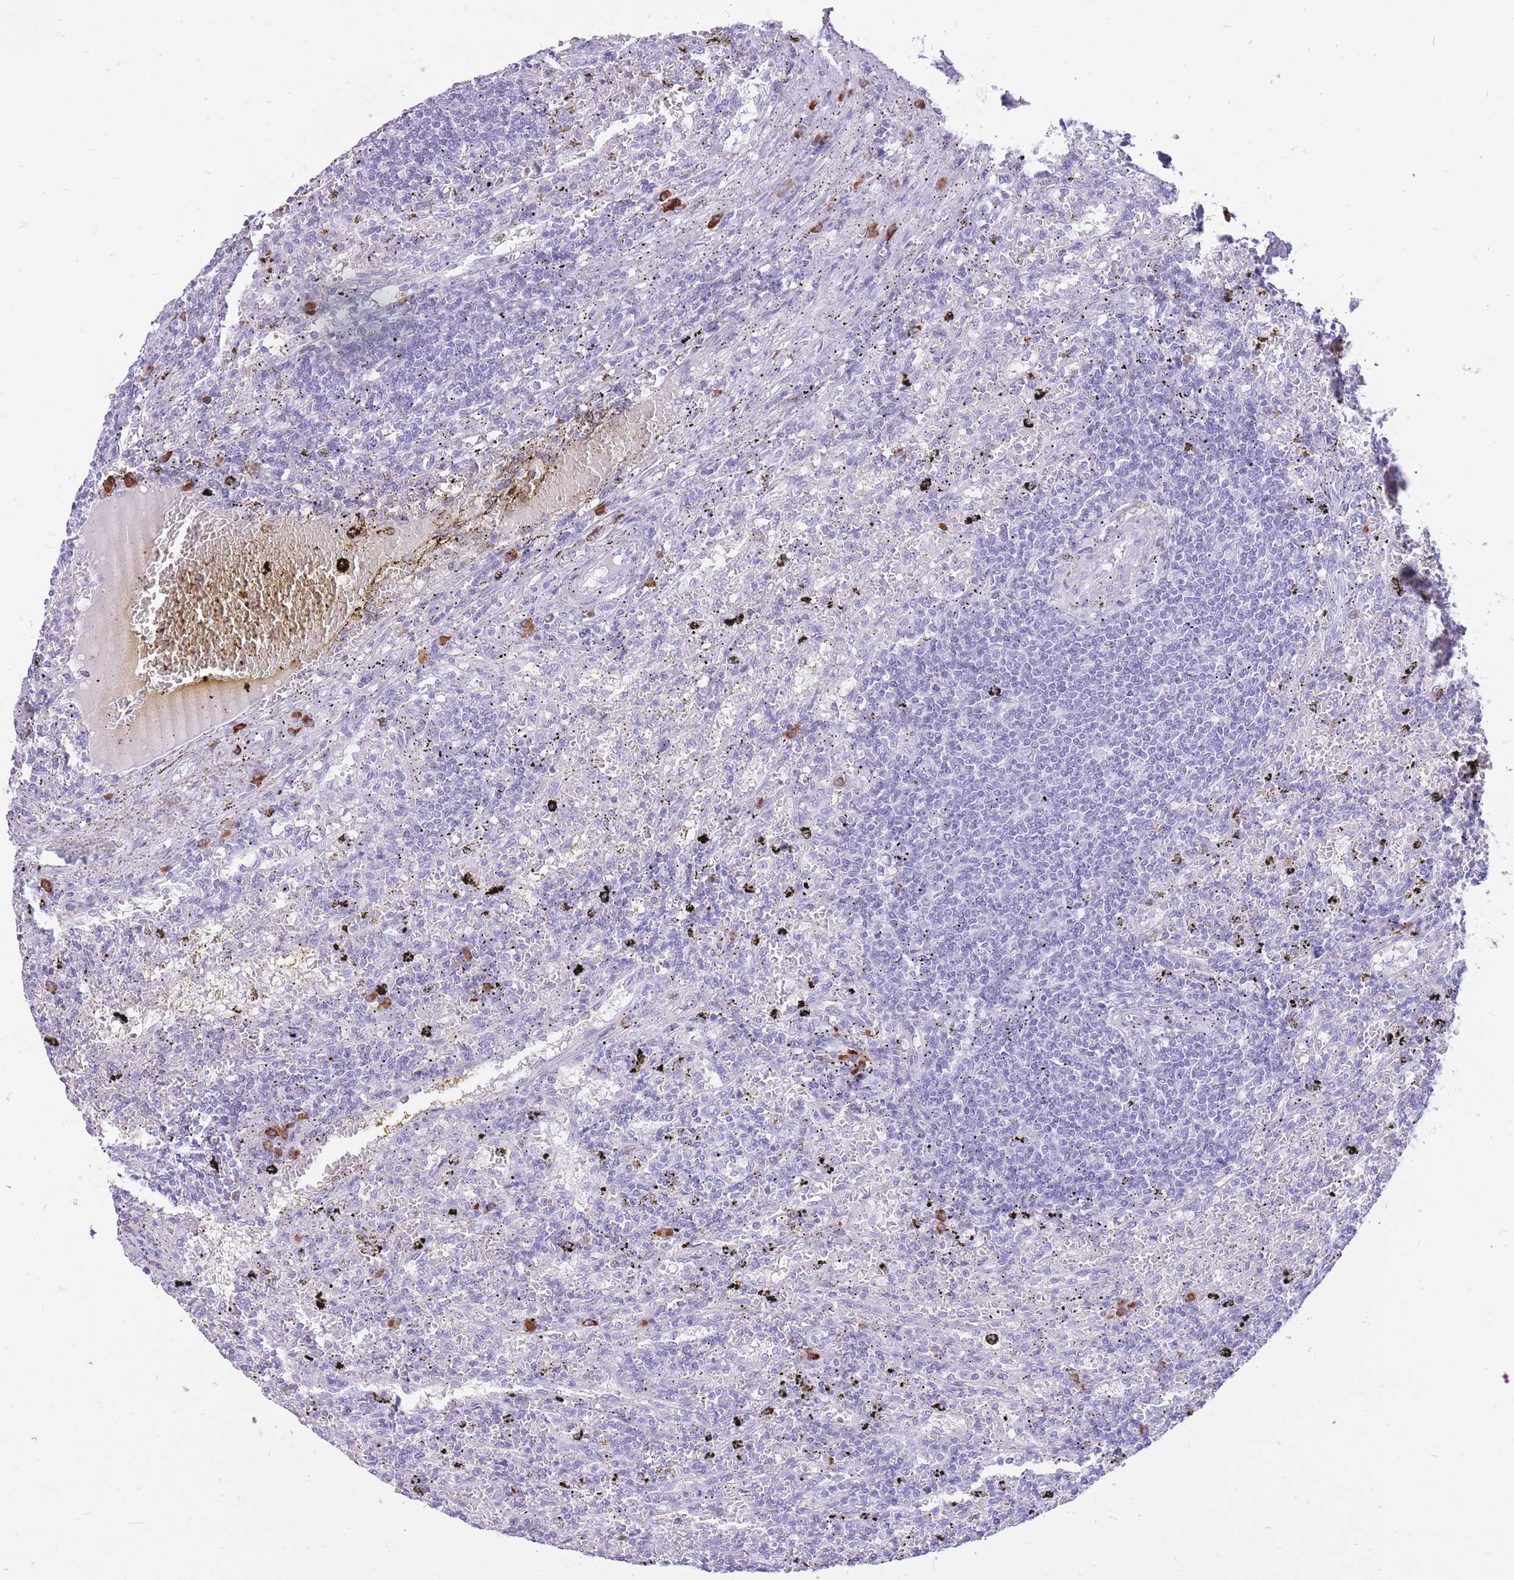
{"staining": {"intensity": "negative", "quantity": "none", "location": "none"}, "tissue": "lymphoma", "cell_type": "Tumor cells", "image_type": "cancer", "snomed": [{"axis": "morphology", "description": "Malignant lymphoma, non-Hodgkin's type, Low grade"}, {"axis": "topography", "description": "Spleen"}], "caption": "Photomicrograph shows no significant protein positivity in tumor cells of low-grade malignant lymphoma, non-Hodgkin's type.", "gene": "ZFP37", "patient": {"sex": "male", "age": 76}}